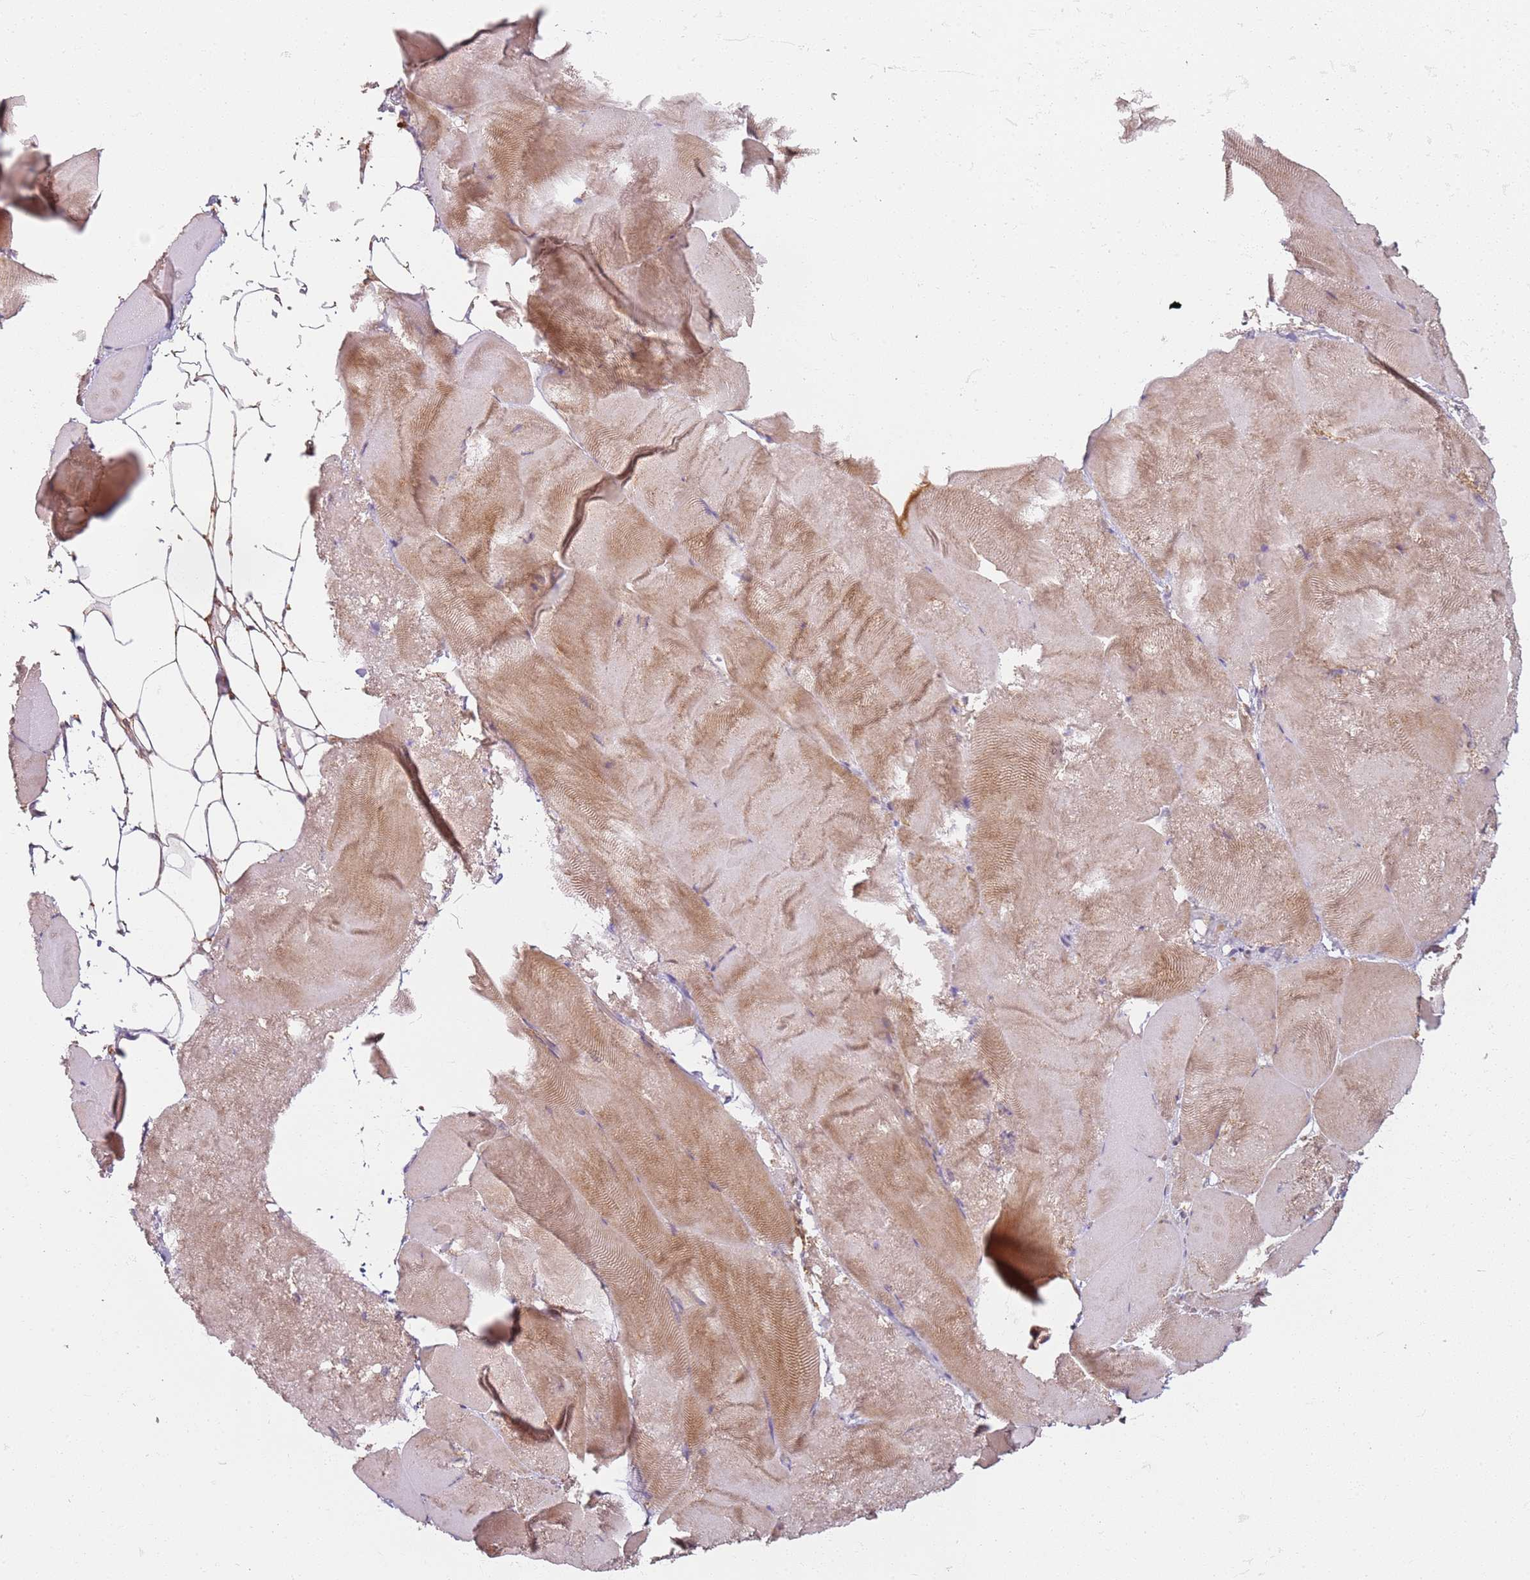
{"staining": {"intensity": "moderate", "quantity": "<25%", "location": "cytoplasmic/membranous"}, "tissue": "skeletal muscle", "cell_type": "Myocytes", "image_type": "normal", "snomed": [{"axis": "morphology", "description": "Normal tissue, NOS"}, {"axis": "topography", "description": "Skeletal muscle"}], "caption": "A micrograph of human skeletal muscle stained for a protein exhibits moderate cytoplasmic/membranous brown staining in myocytes. (IHC, brightfield microscopy, high magnification).", "gene": "PROKR2", "patient": {"sex": "female", "age": 64}}